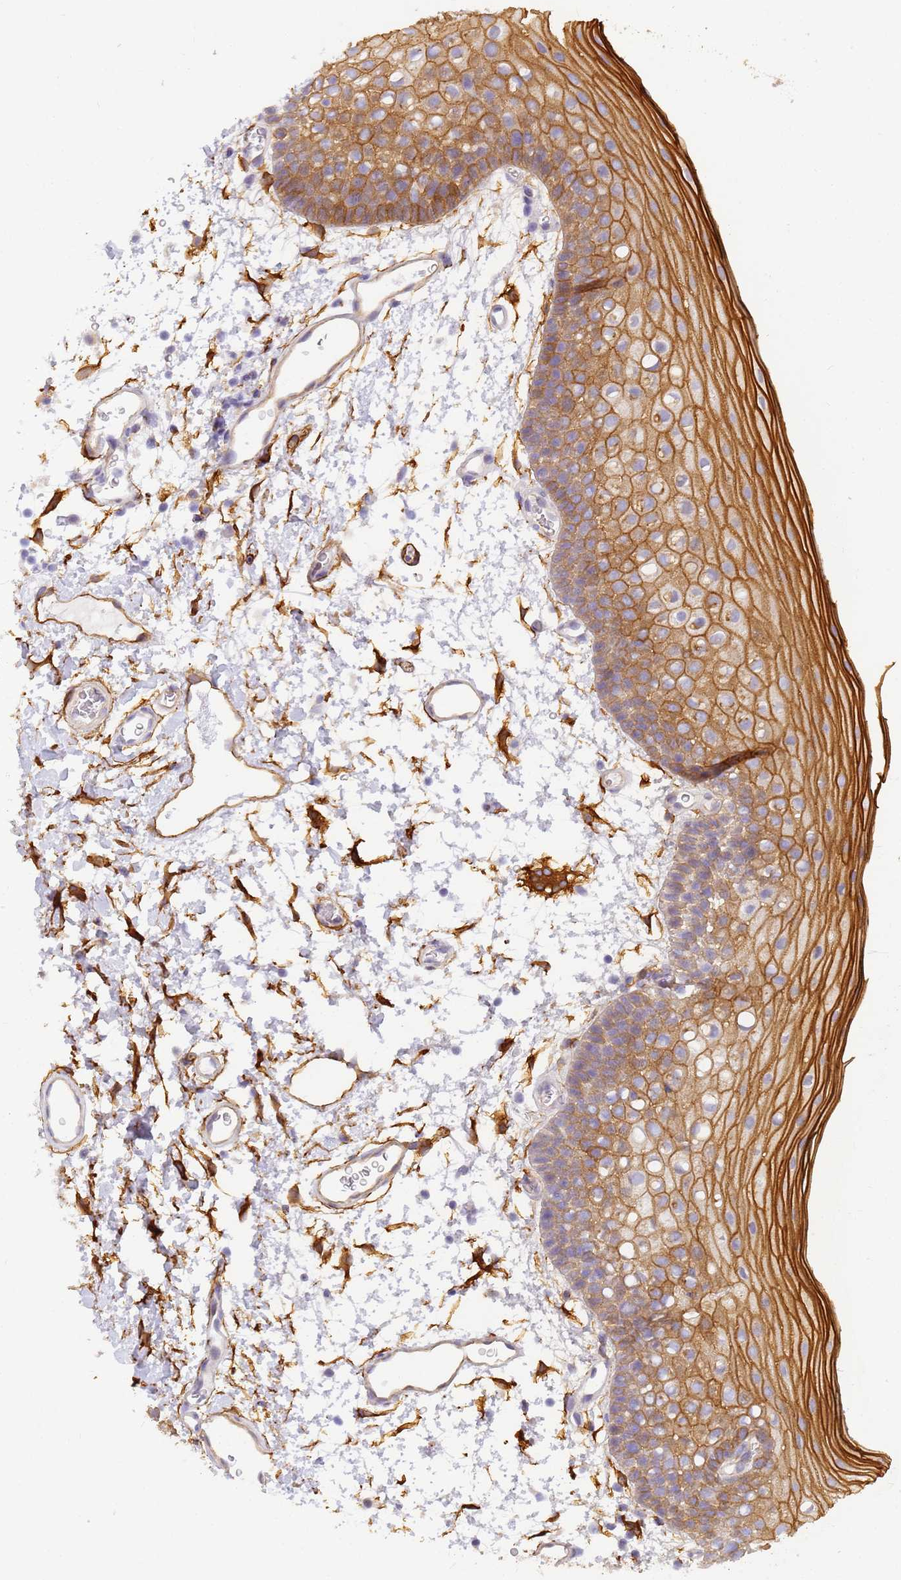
{"staining": {"intensity": "moderate", "quantity": ">75%", "location": "cytoplasmic/membranous"}, "tissue": "oral mucosa", "cell_type": "Squamous epithelial cells", "image_type": "normal", "snomed": [{"axis": "morphology", "description": "Normal tissue, NOS"}, {"axis": "topography", "description": "Oral tissue"}, {"axis": "topography", "description": "Tounge, NOS"}], "caption": "Squamous epithelial cells exhibit medium levels of moderate cytoplasmic/membranous staining in approximately >75% of cells in normal oral mucosa.", "gene": "MVB12A", "patient": {"sex": "female", "age": 81}}